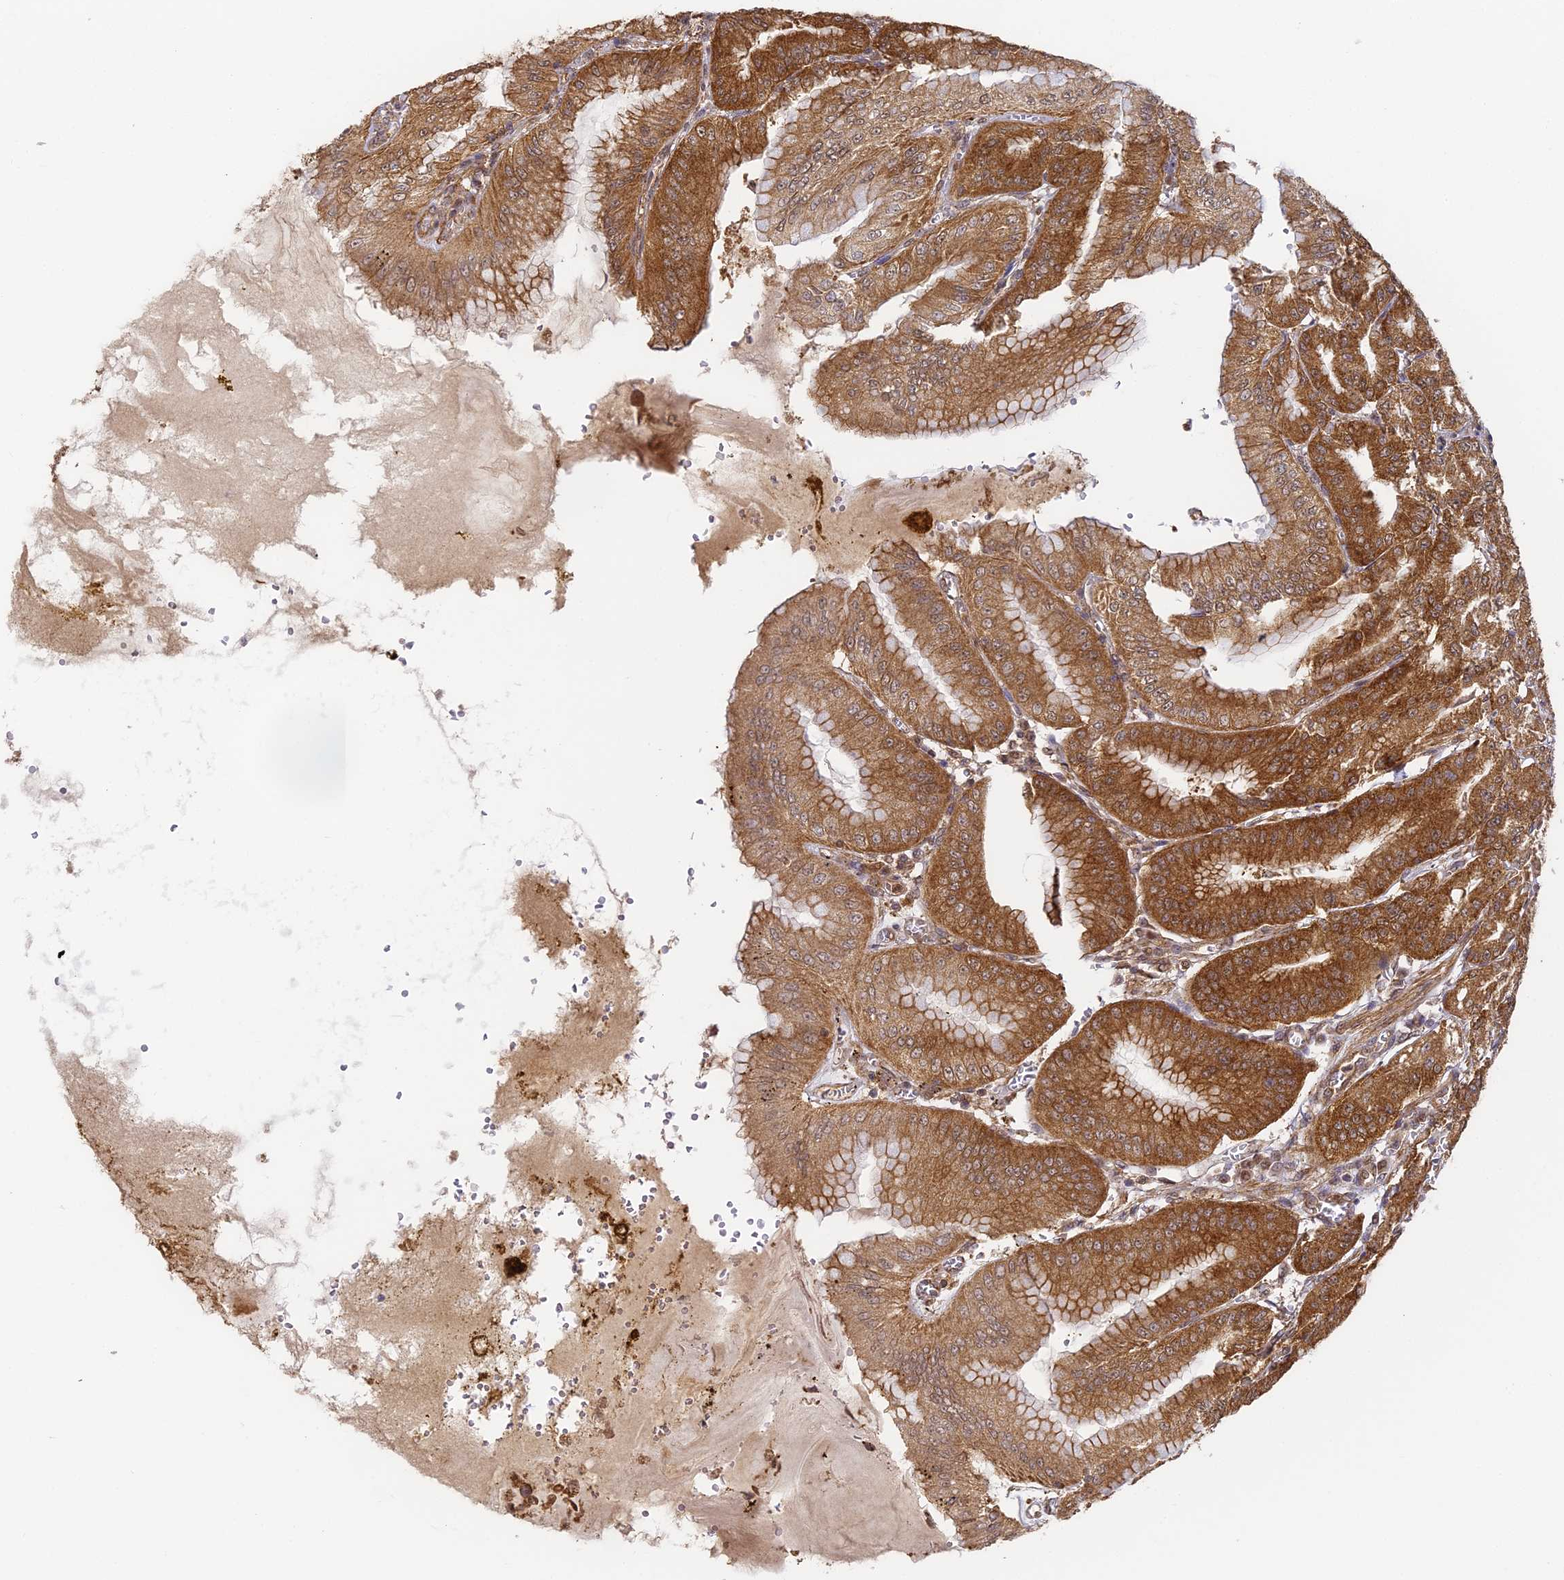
{"staining": {"intensity": "moderate", "quantity": ">75%", "location": "cytoplasmic/membranous,nuclear"}, "tissue": "stomach", "cell_type": "Glandular cells", "image_type": "normal", "snomed": [{"axis": "morphology", "description": "Normal tissue, NOS"}, {"axis": "topography", "description": "Stomach, upper"}, {"axis": "topography", "description": "Stomach, lower"}], "caption": "Protein expression analysis of unremarkable human stomach reveals moderate cytoplasmic/membranous,nuclear positivity in approximately >75% of glandular cells.", "gene": "ENSG00000268870", "patient": {"sex": "male", "age": 71}}